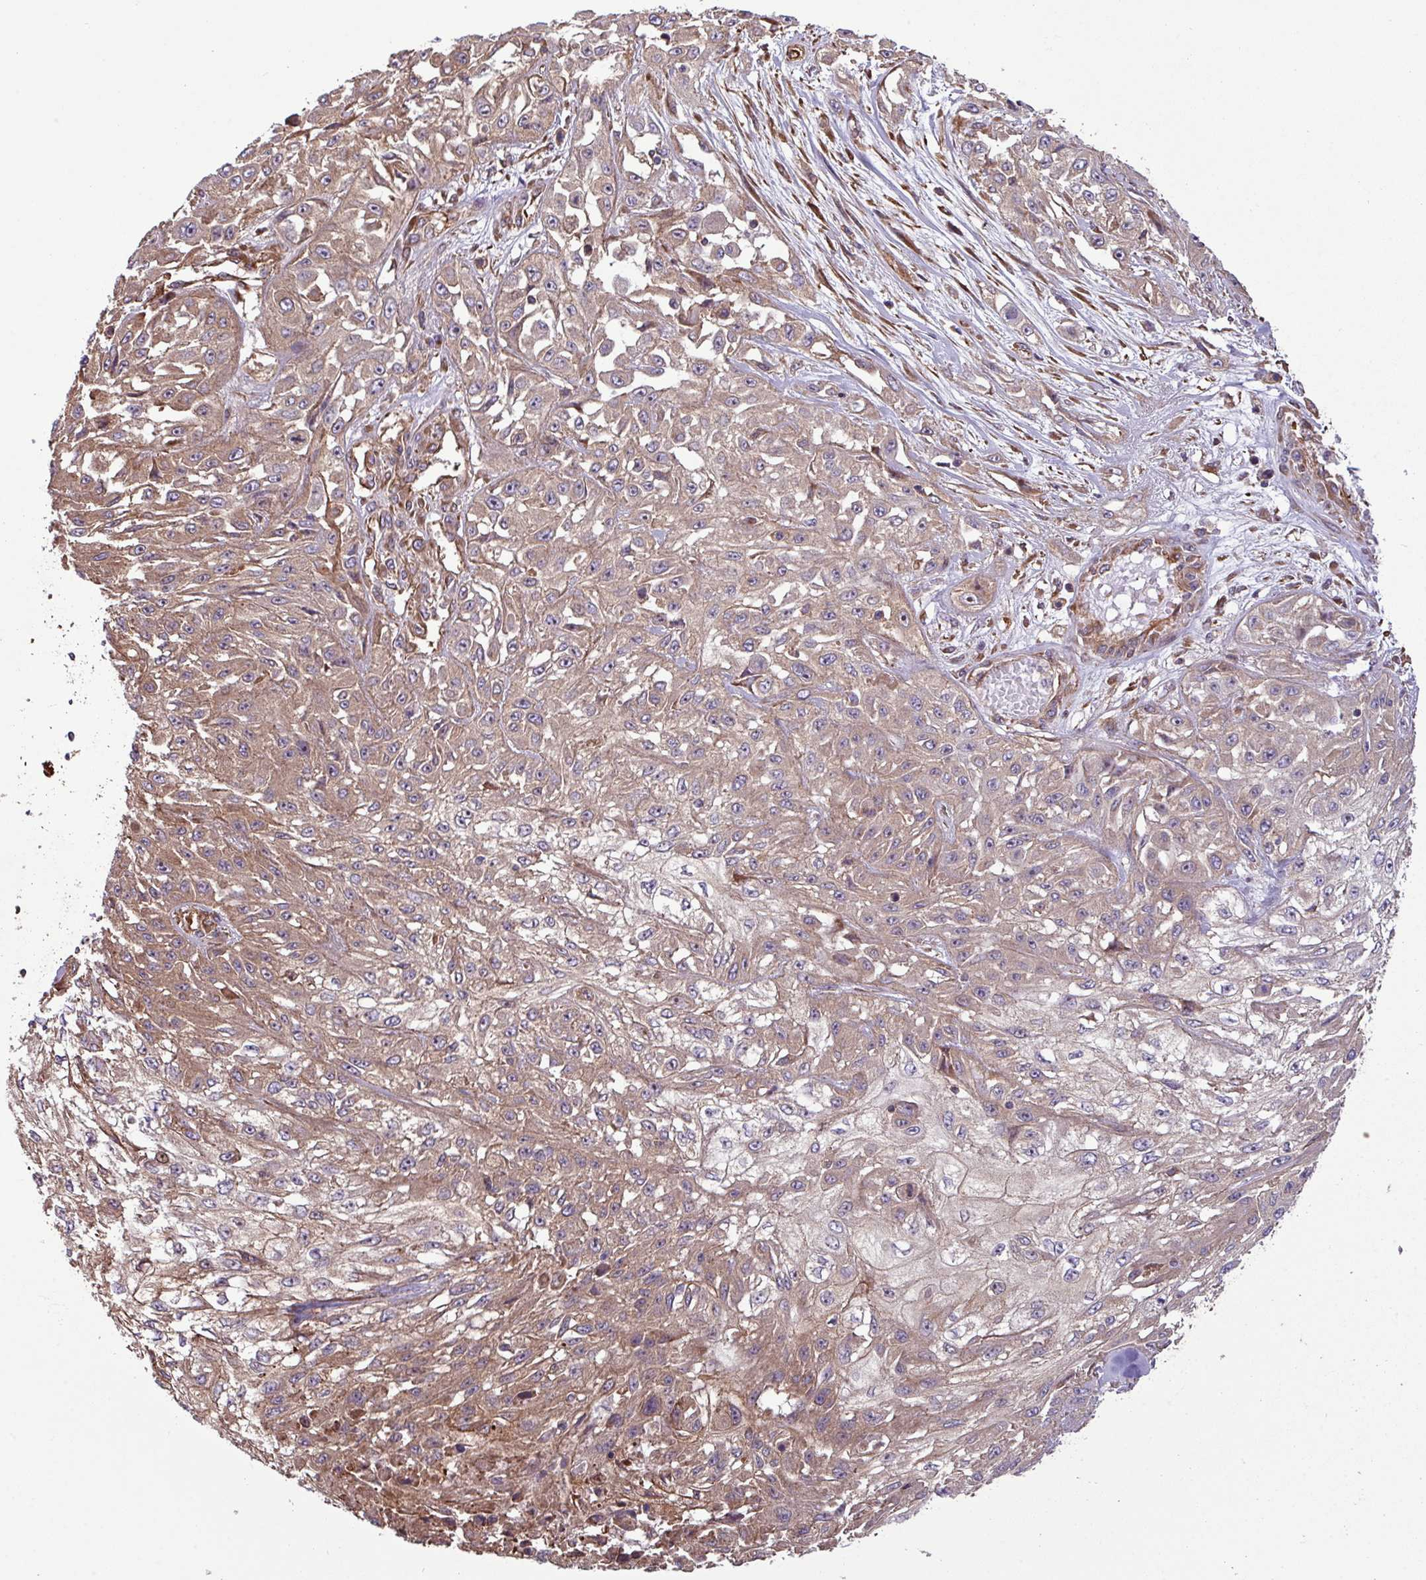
{"staining": {"intensity": "moderate", "quantity": ">75%", "location": "cytoplasmic/membranous"}, "tissue": "skin cancer", "cell_type": "Tumor cells", "image_type": "cancer", "snomed": [{"axis": "morphology", "description": "Squamous cell carcinoma, NOS"}, {"axis": "morphology", "description": "Squamous cell carcinoma, metastatic, NOS"}, {"axis": "topography", "description": "Skin"}, {"axis": "topography", "description": "Lymph node"}], "caption": "The histopathology image reveals immunohistochemical staining of skin metastatic squamous cell carcinoma. There is moderate cytoplasmic/membranous expression is seen in approximately >75% of tumor cells.", "gene": "ZNF300", "patient": {"sex": "male", "age": 75}}